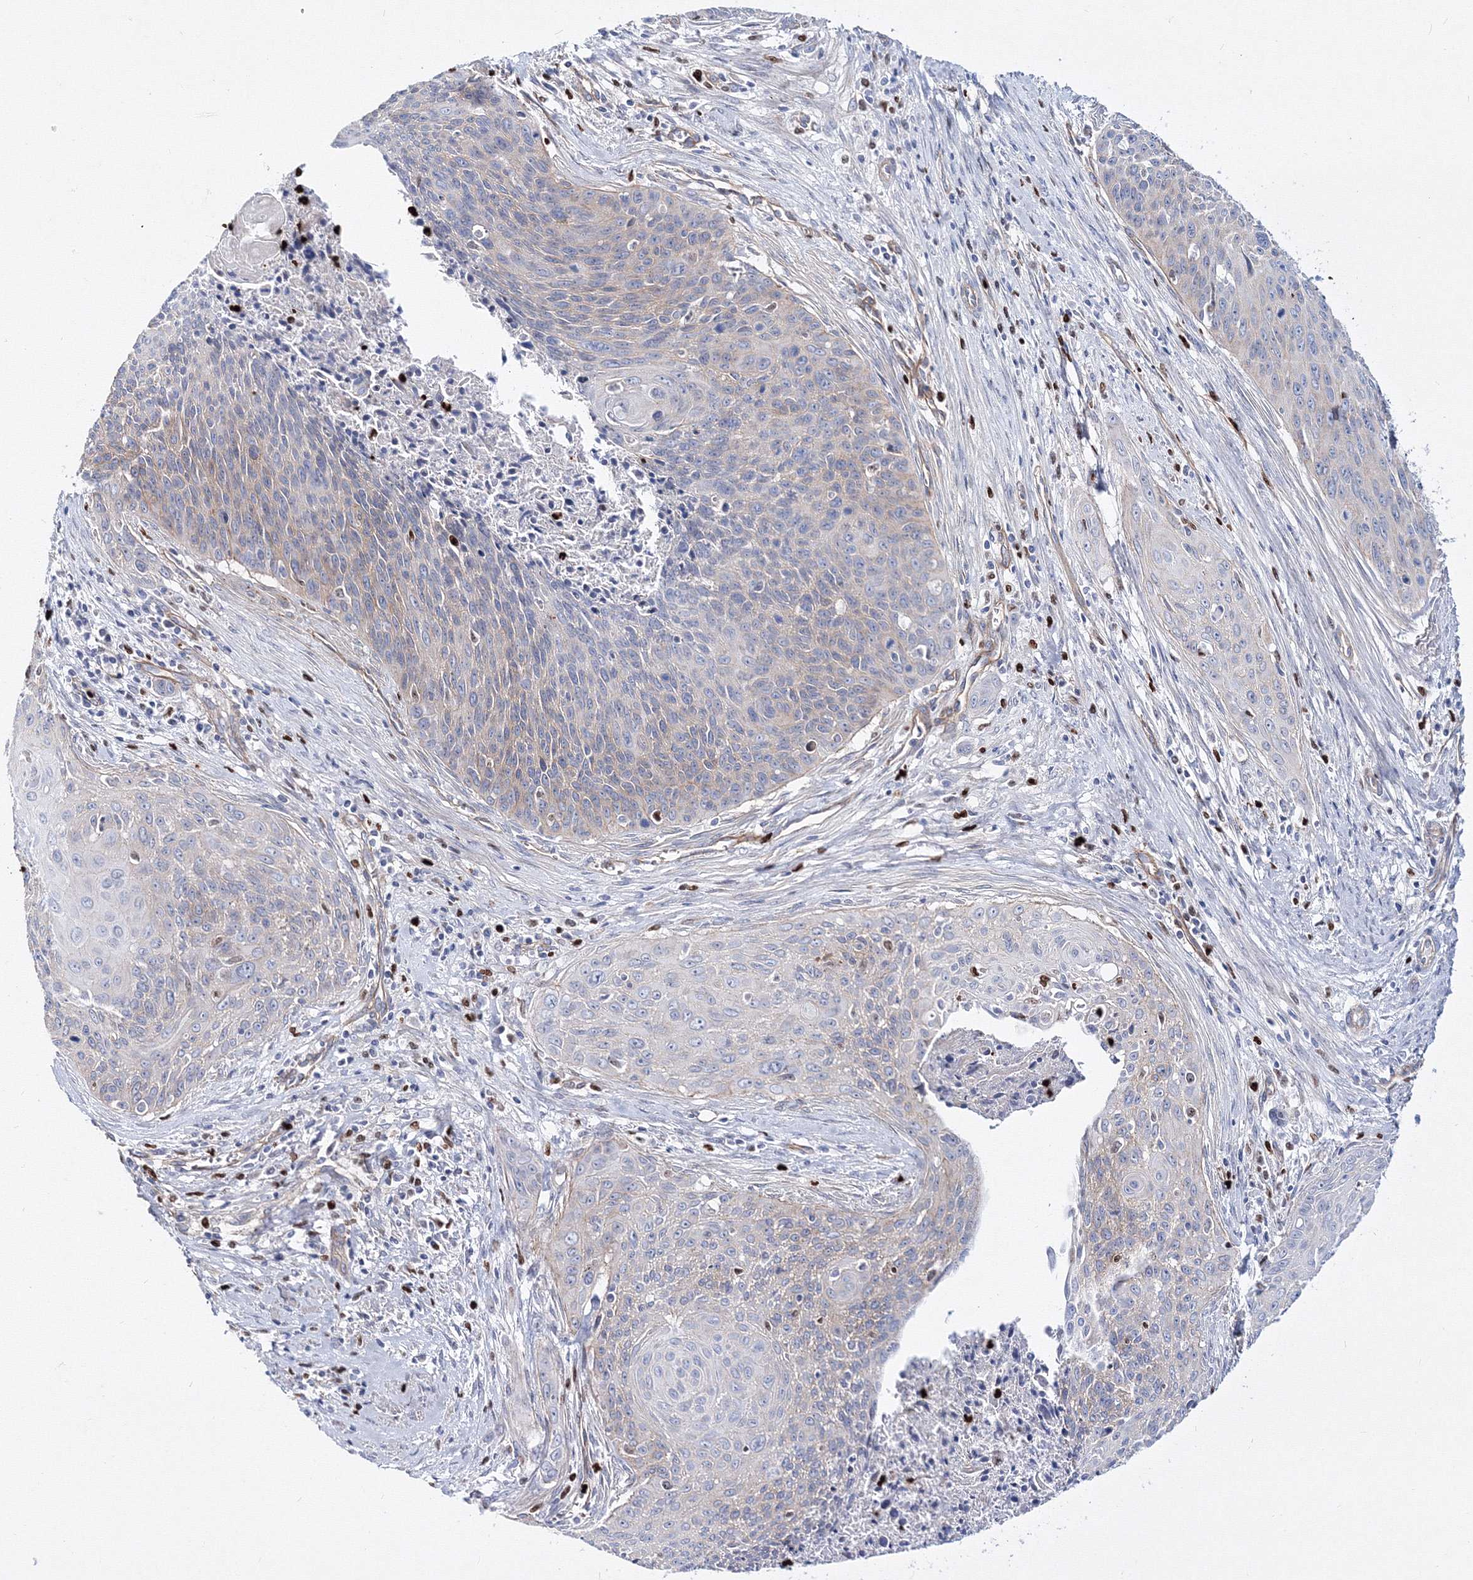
{"staining": {"intensity": "negative", "quantity": "none", "location": "none"}, "tissue": "cervical cancer", "cell_type": "Tumor cells", "image_type": "cancer", "snomed": [{"axis": "morphology", "description": "Squamous cell carcinoma, NOS"}, {"axis": "topography", "description": "Cervix"}], "caption": "Squamous cell carcinoma (cervical) was stained to show a protein in brown. There is no significant staining in tumor cells.", "gene": "C11orf52", "patient": {"sex": "female", "age": 55}}